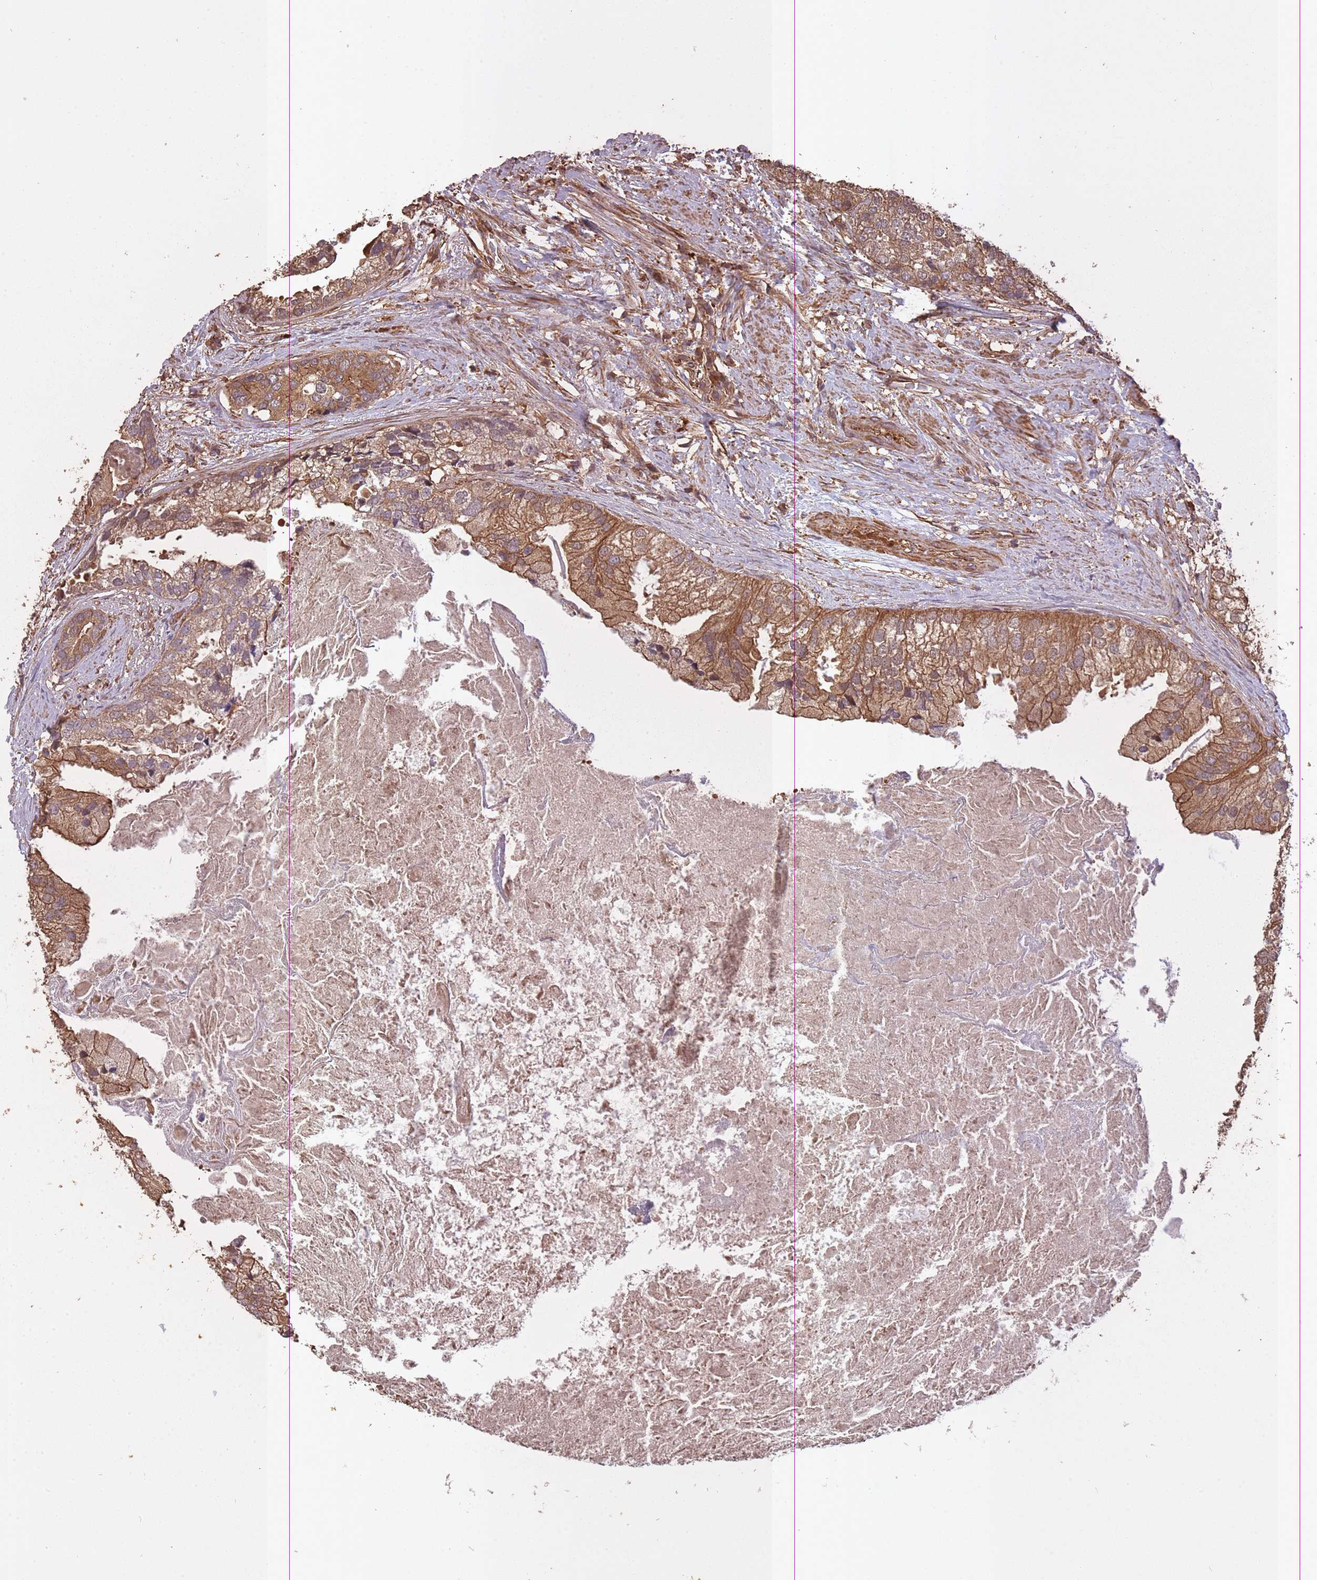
{"staining": {"intensity": "moderate", "quantity": ">75%", "location": "cytoplasmic/membranous"}, "tissue": "prostate cancer", "cell_type": "Tumor cells", "image_type": "cancer", "snomed": [{"axis": "morphology", "description": "Adenocarcinoma, High grade"}, {"axis": "topography", "description": "Prostate"}], "caption": "A photomicrograph showing moderate cytoplasmic/membranous staining in about >75% of tumor cells in high-grade adenocarcinoma (prostate), as visualized by brown immunohistochemical staining.", "gene": "ARMH3", "patient": {"sex": "male", "age": 62}}